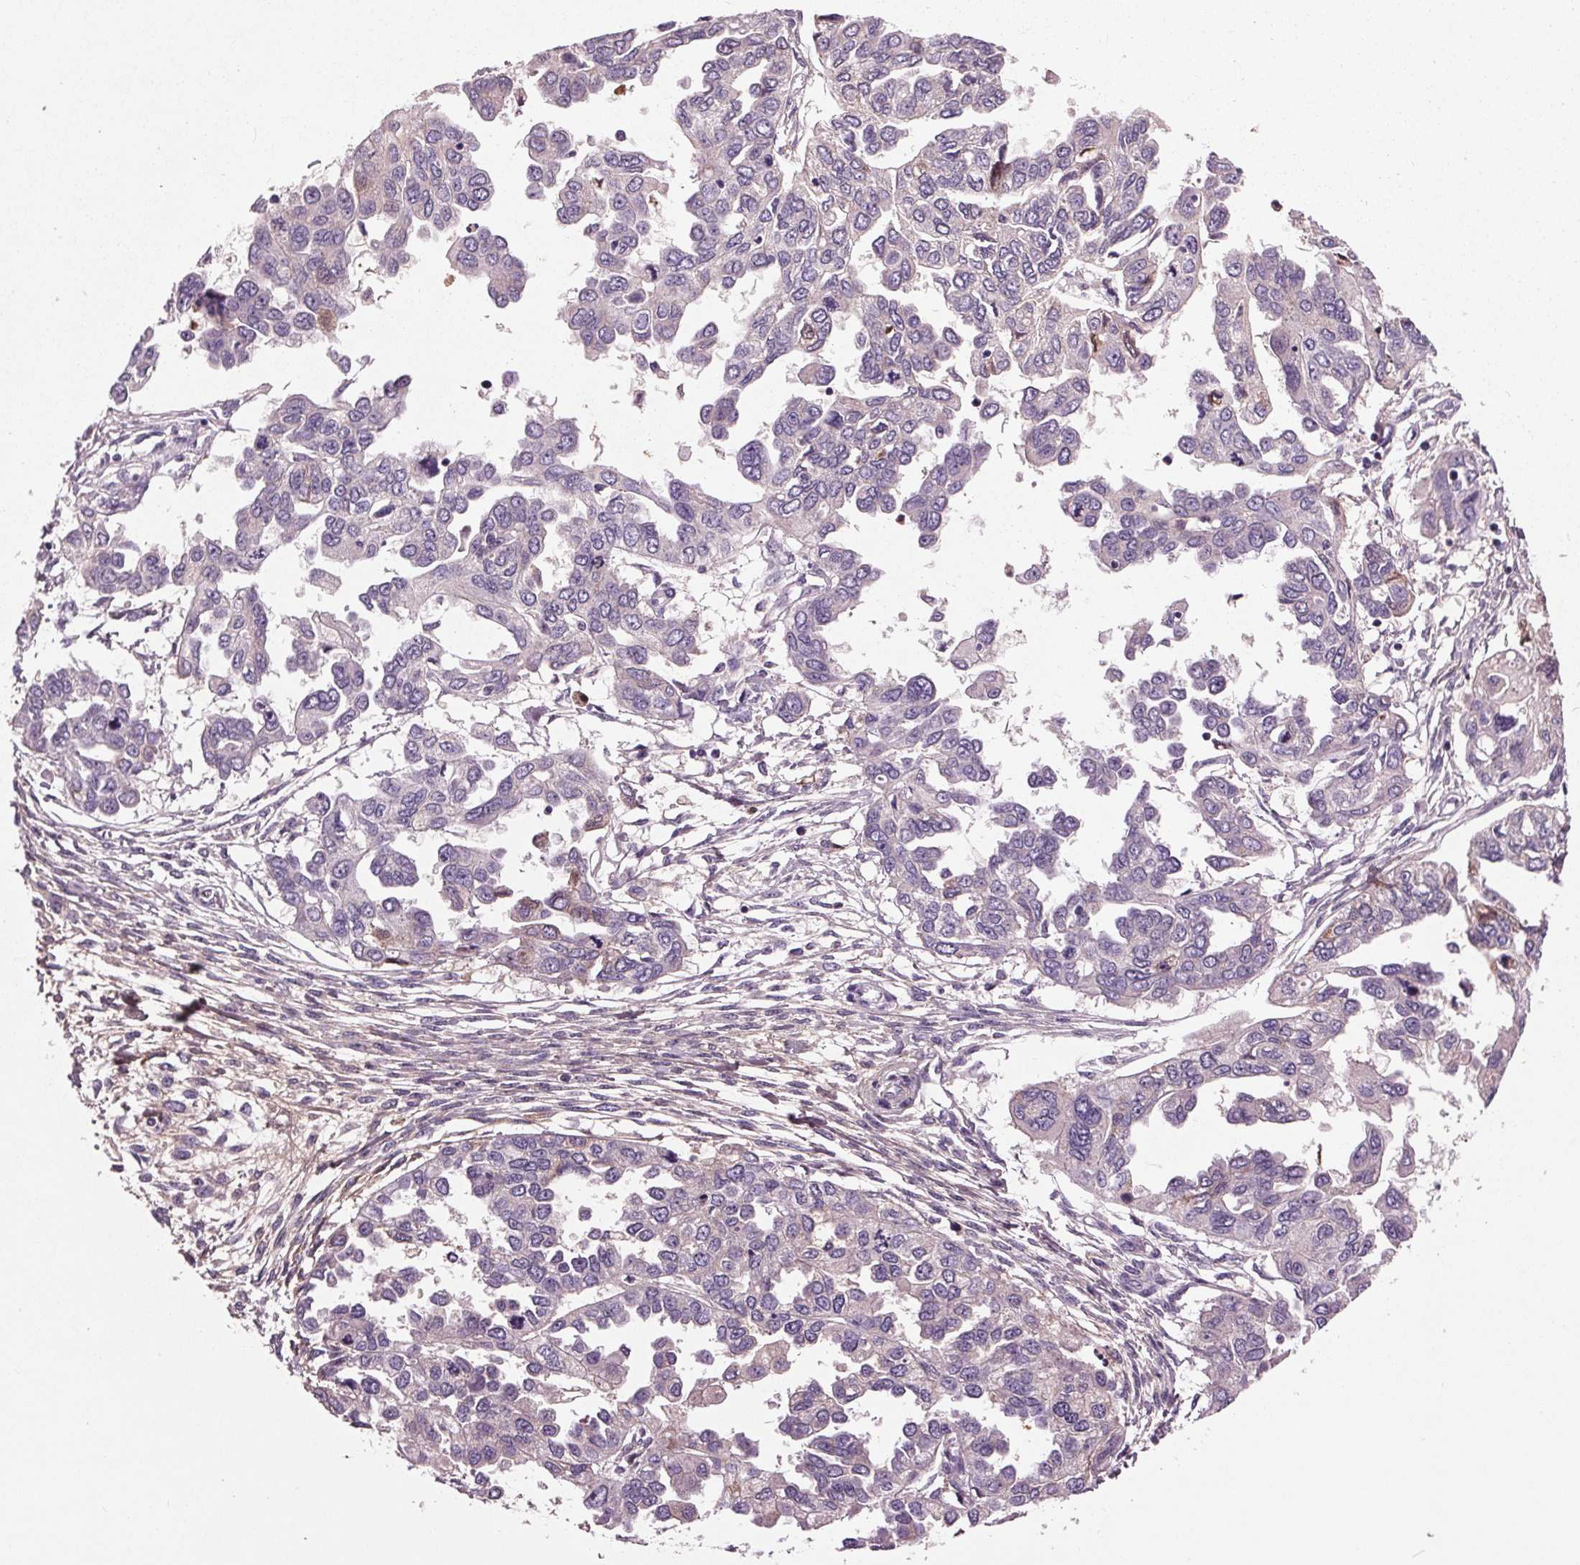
{"staining": {"intensity": "negative", "quantity": "none", "location": "none"}, "tissue": "ovarian cancer", "cell_type": "Tumor cells", "image_type": "cancer", "snomed": [{"axis": "morphology", "description": "Cystadenocarcinoma, serous, NOS"}, {"axis": "topography", "description": "Ovary"}], "caption": "Protein analysis of serous cystadenocarcinoma (ovarian) shows no significant staining in tumor cells.", "gene": "C6", "patient": {"sex": "female", "age": 53}}